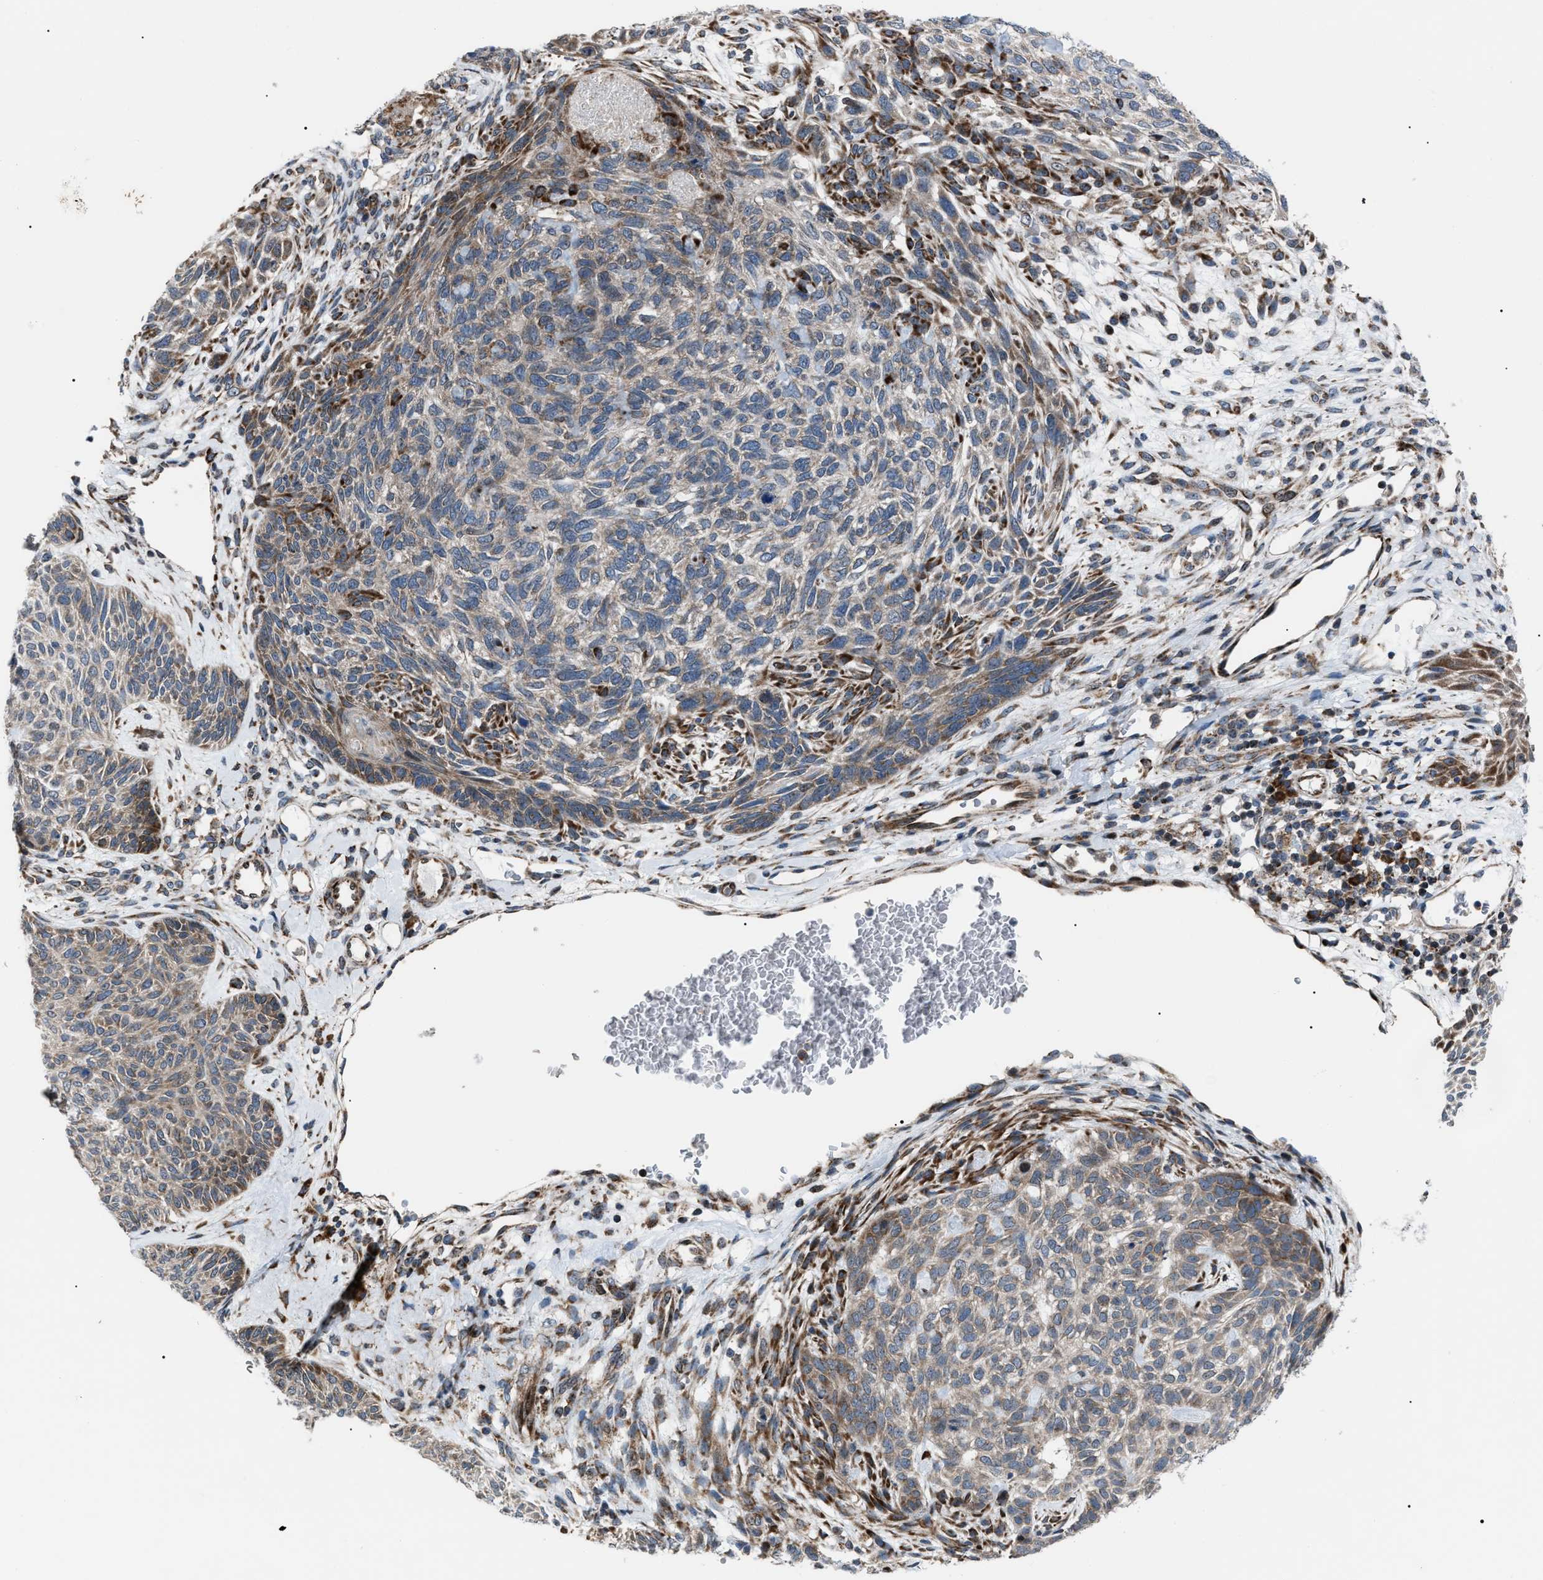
{"staining": {"intensity": "moderate", "quantity": "25%-75%", "location": "cytoplasmic/membranous"}, "tissue": "skin cancer", "cell_type": "Tumor cells", "image_type": "cancer", "snomed": [{"axis": "morphology", "description": "Basal cell carcinoma"}, {"axis": "topography", "description": "Skin"}], "caption": "Moderate cytoplasmic/membranous staining for a protein is appreciated in about 25%-75% of tumor cells of basal cell carcinoma (skin) using IHC.", "gene": "AGO2", "patient": {"sex": "male", "age": 55}}